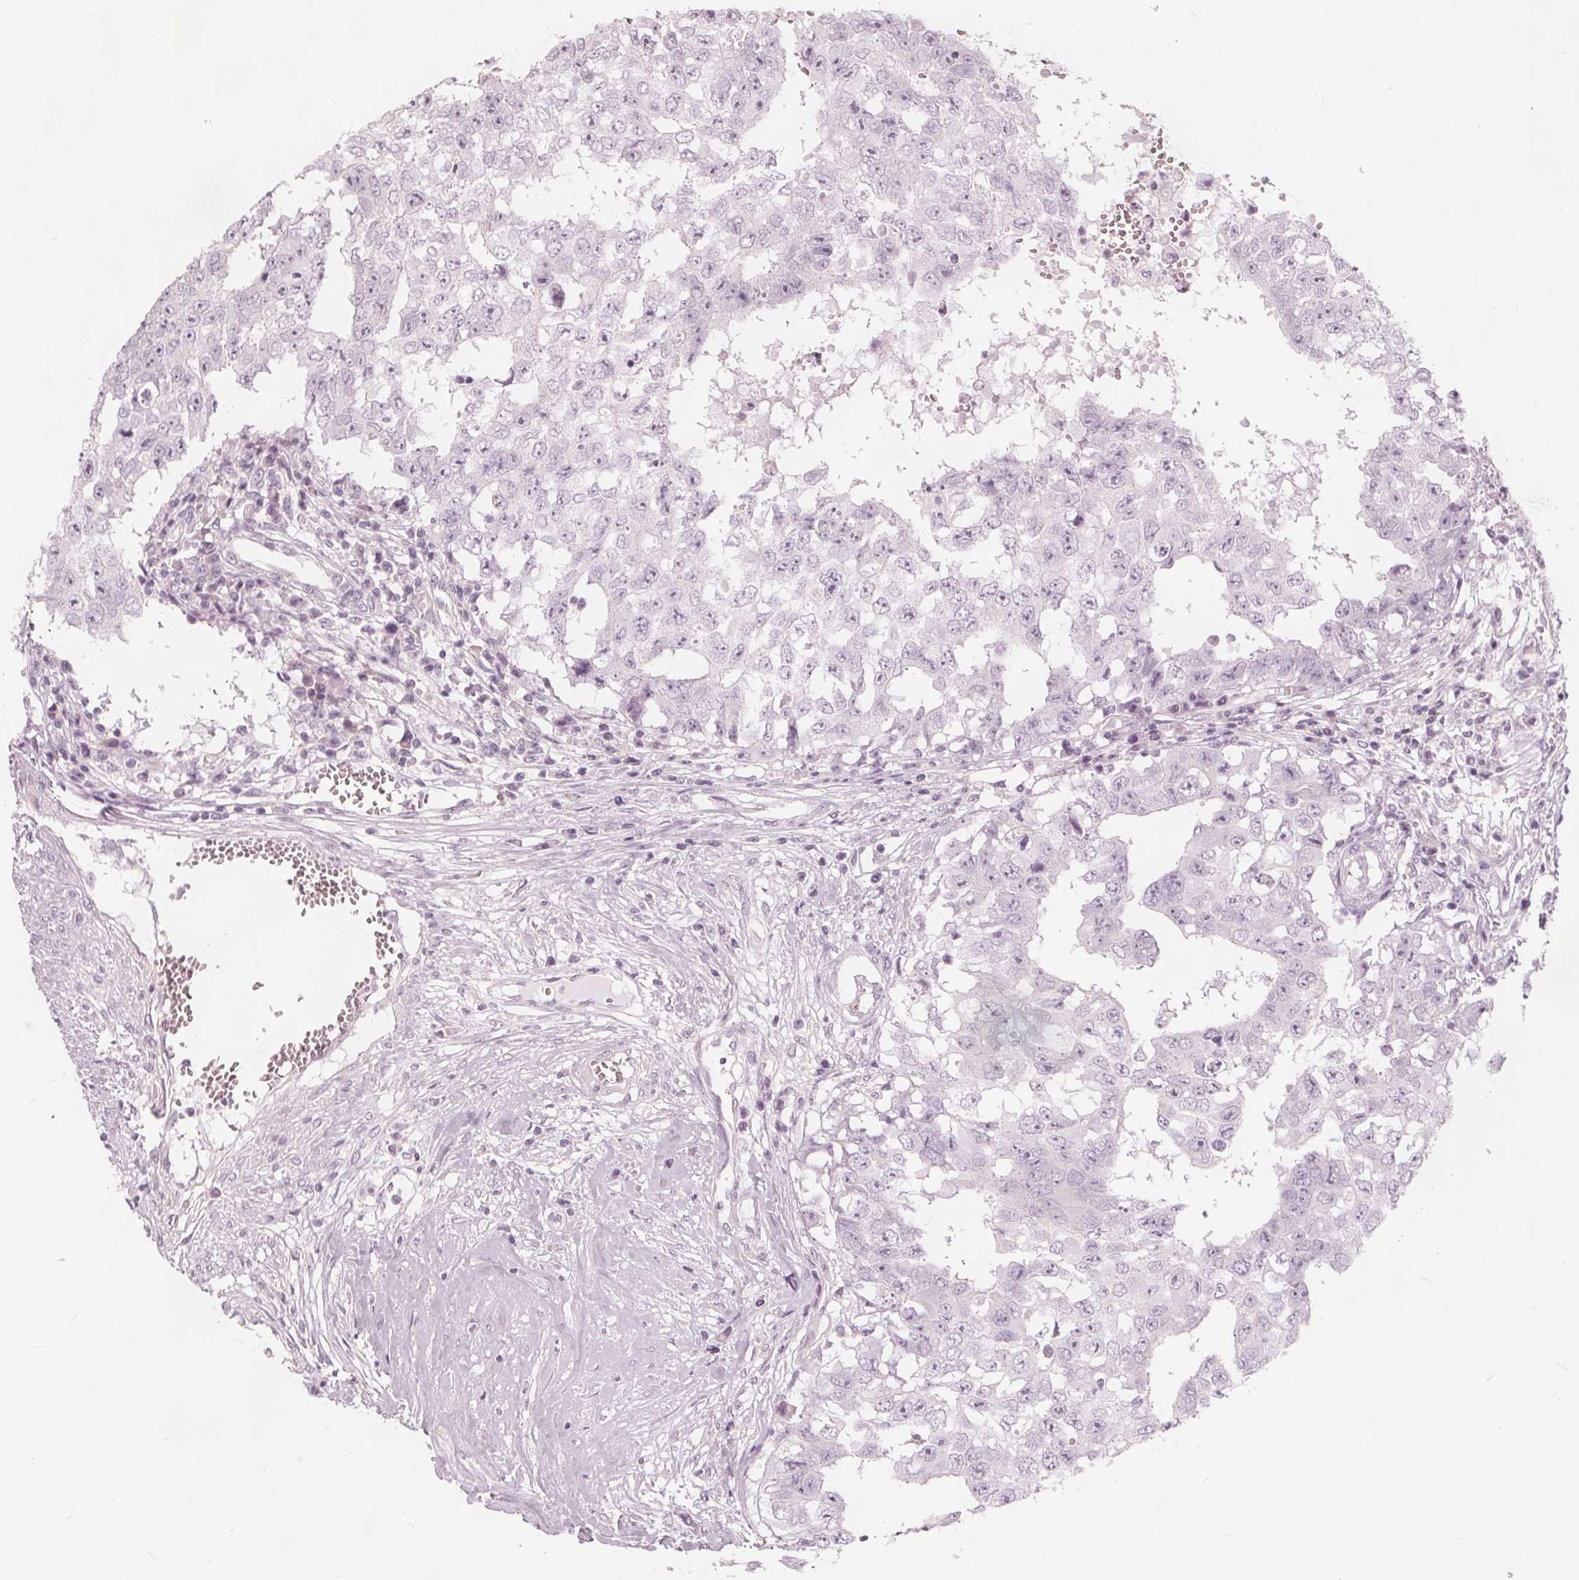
{"staining": {"intensity": "negative", "quantity": "none", "location": "none"}, "tissue": "testis cancer", "cell_type": "Tumor cells", "image_type": "cancer", "snomed": [{"axis": "morphology", "description": "Carcinoma, Embryonal, NOS"}, {"axis": "topography", "description": "Testis"}], "caption": "Human testis embryonal carcinoma stained for a protein using immunohistochemistry reveals no positivity in tumor cells.", "gene": "BRSK1", "patient": {"sex": "male", "age": 36}}